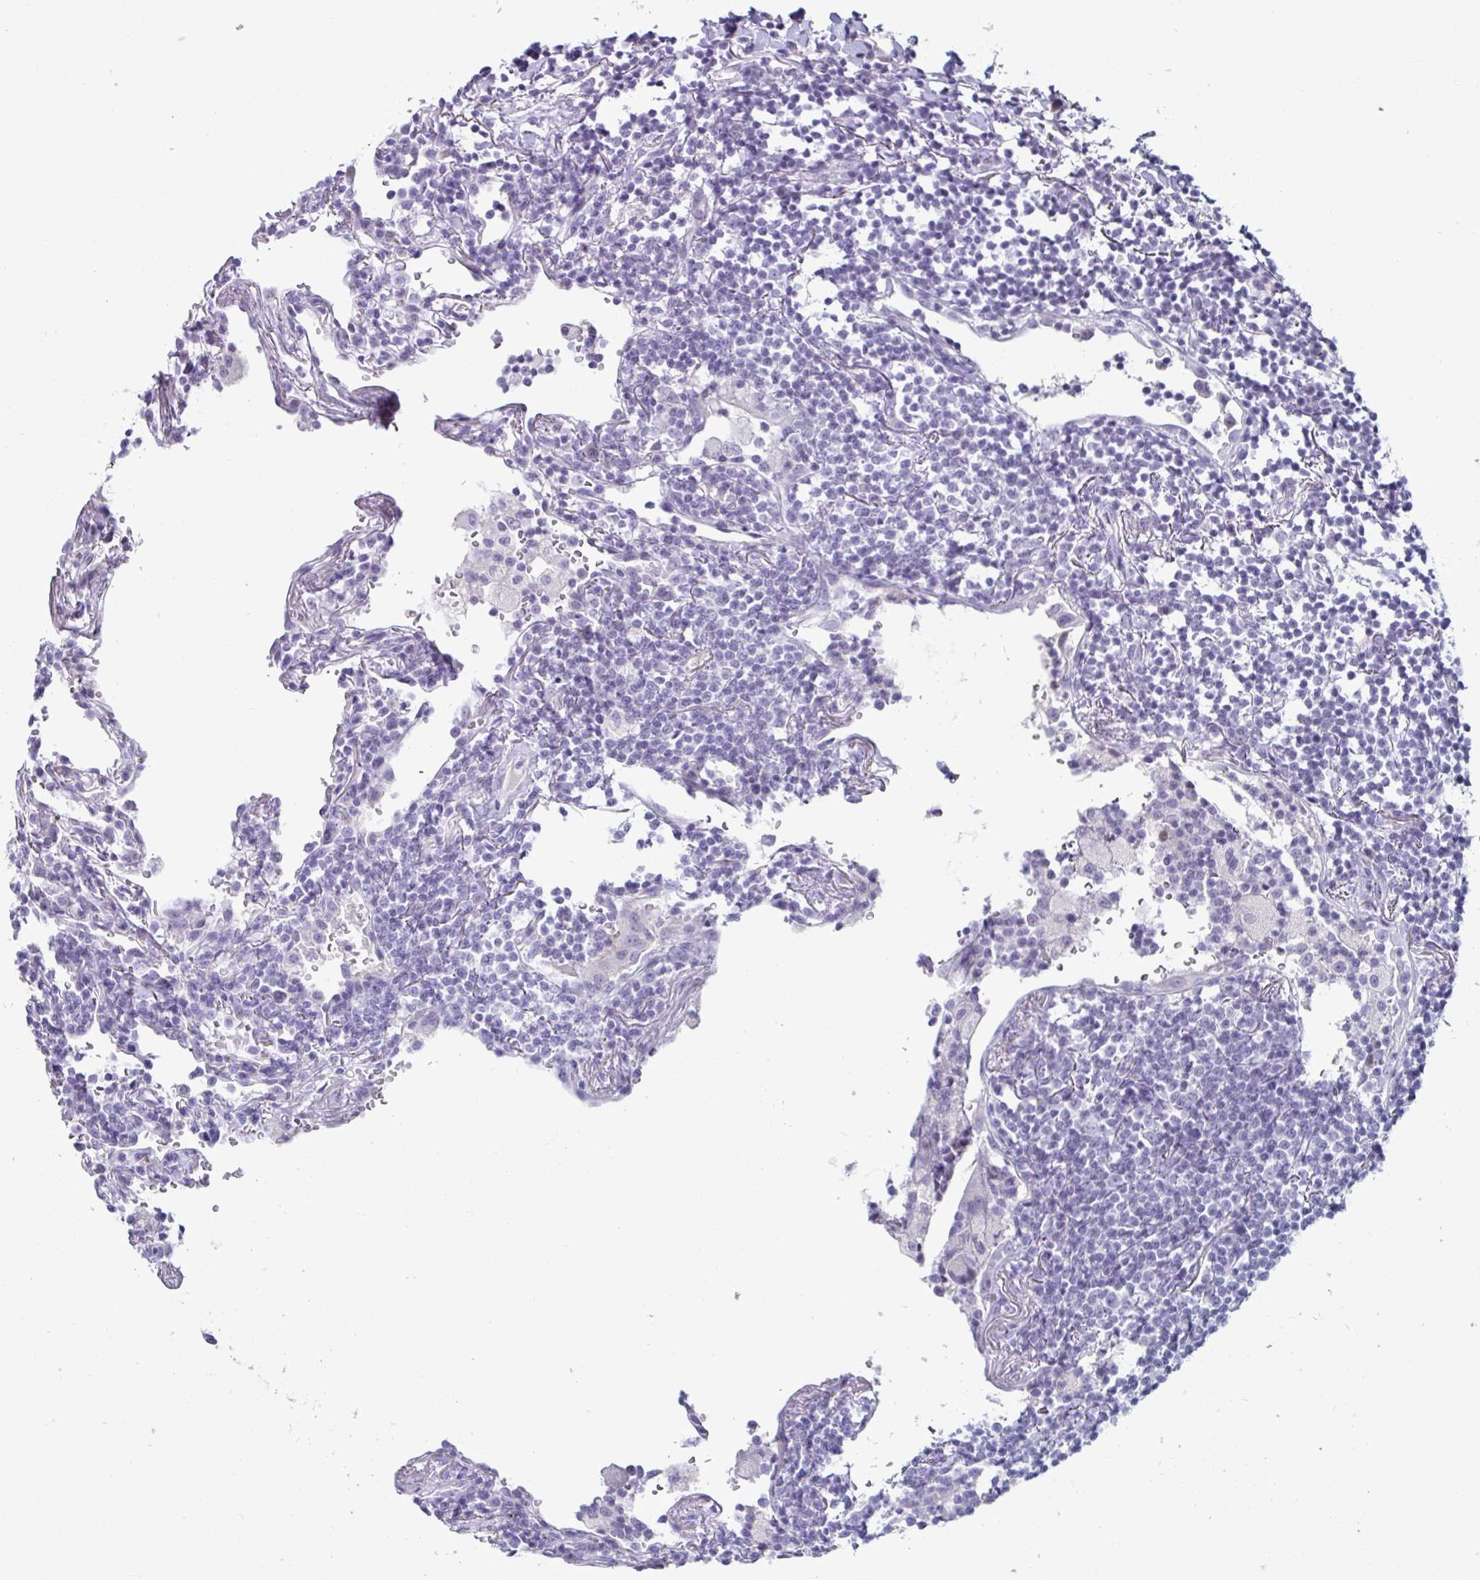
{"staining": {"intensity": "negative", "quantity": "none", "location": "none"}, "tissue": "lymphoma", "cell_type": "Tumor cells", "image_type": "cancer", "snomed": [{"axis": "morphology", "description": "Malignant lymphoma, non-Hodgkin's type, Low grade"}, {"axis": "topography", "description": "Lung"}], "caption": "The photomicrograph reveals no staining of tumor cells in lymphoma.", "gene": "VSIG10L", "patient": {"sex": "female", "age": 71}}